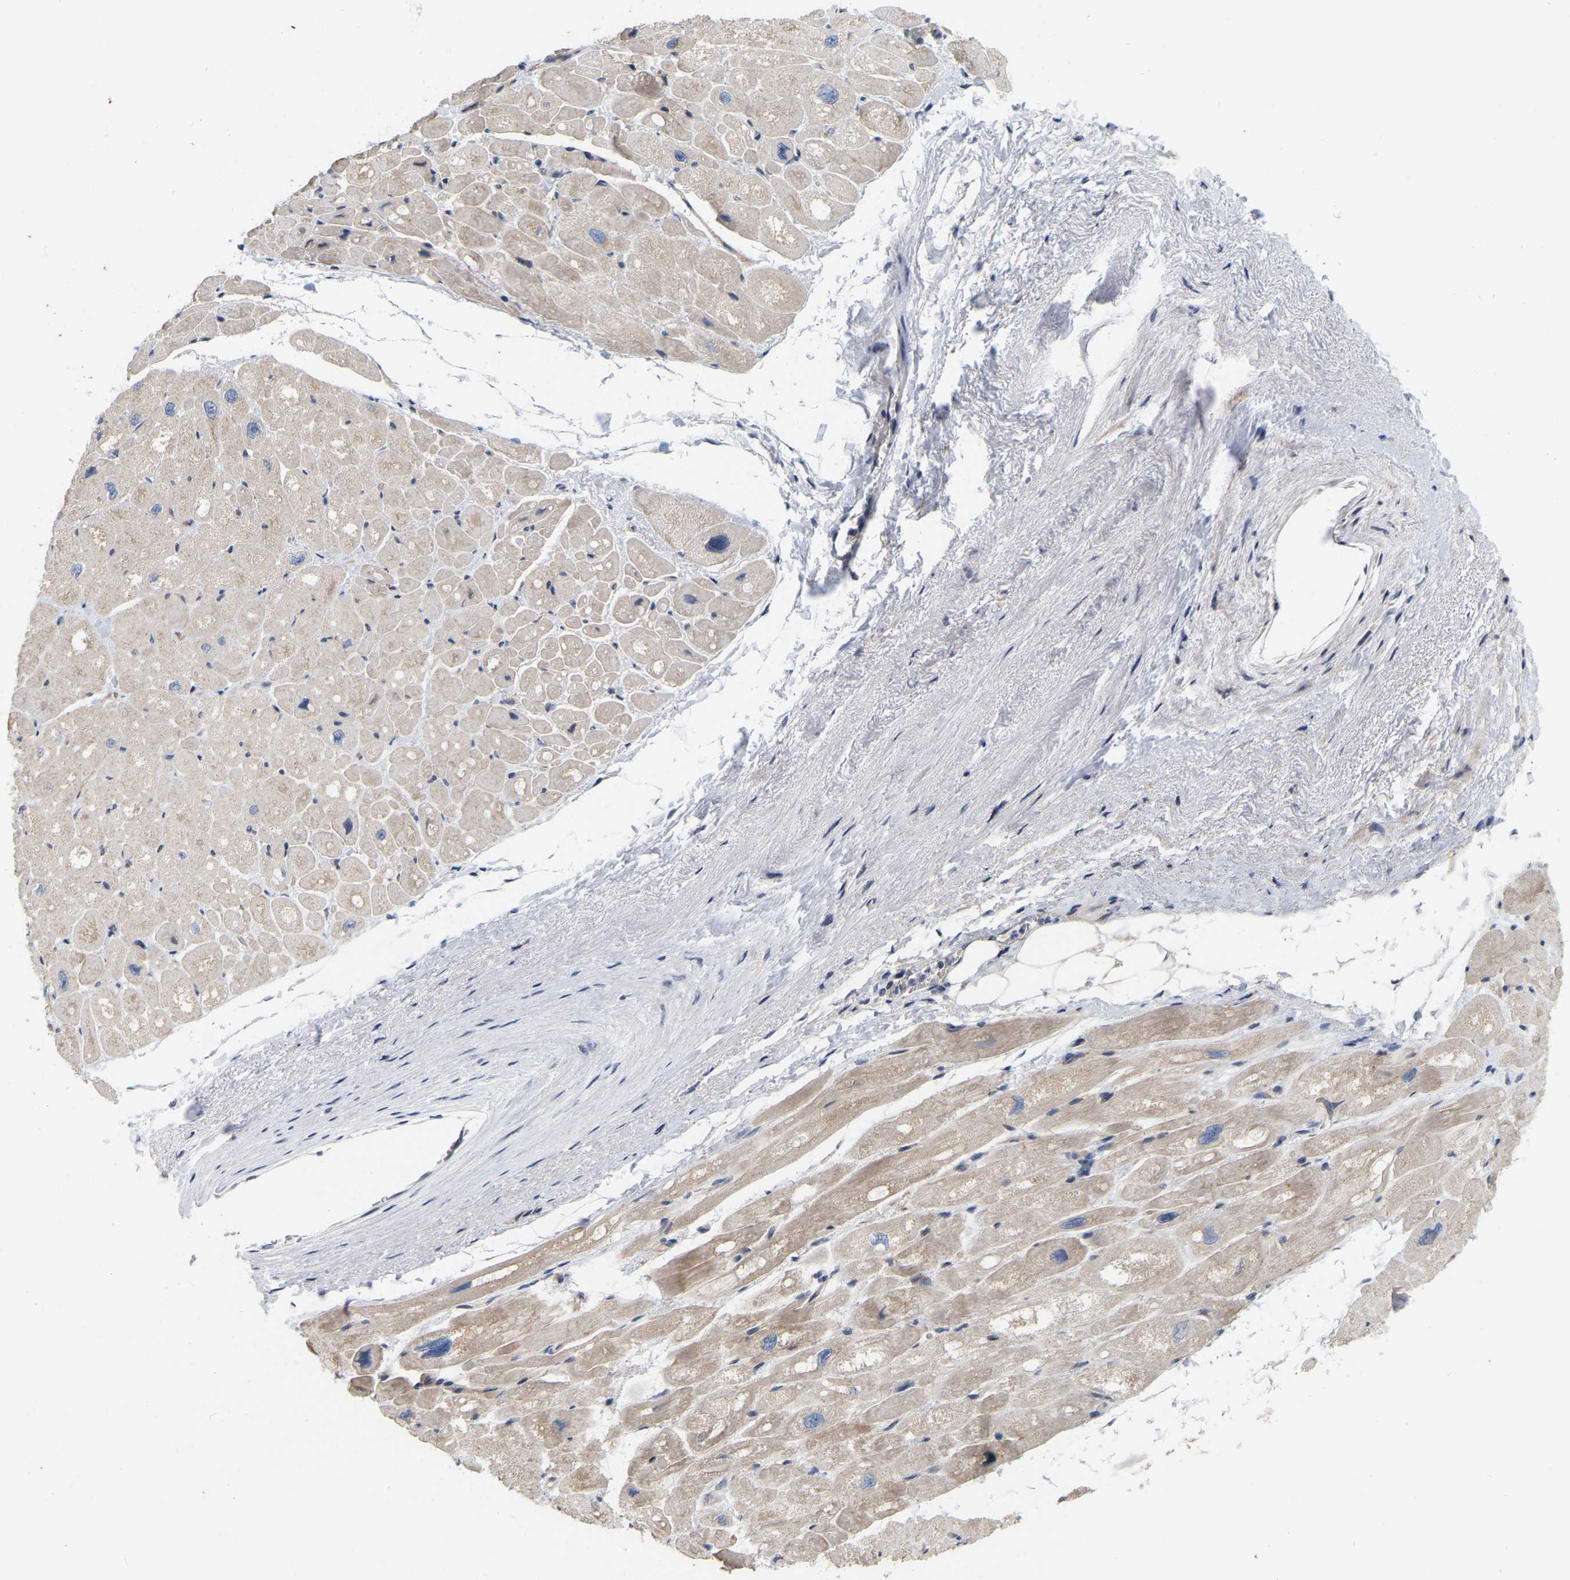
{"staining": {"intensity": "weak", "quantity": "<25%", "location": "cytoplasmic/membranous"}, "tissue": "heart muscle", "cell_type": "Cardiomyocytes", "image_type": "normal", "snomed": [{"axis": "morphology", "description": "Normal tissue, NOS"}, {"axis": "topography", "description": "Heart"}], "caption": "Photomicrograph shows no protein expression in cardiomyocytes of benign heart muscle. The staining is performed using DAB (3,3'-diaminobenzidine) brown chromogen with nuclei counter-stained in using hematoxylin.", "gene": "SSH1", "patient": {"sex": "male", "age": 49}}